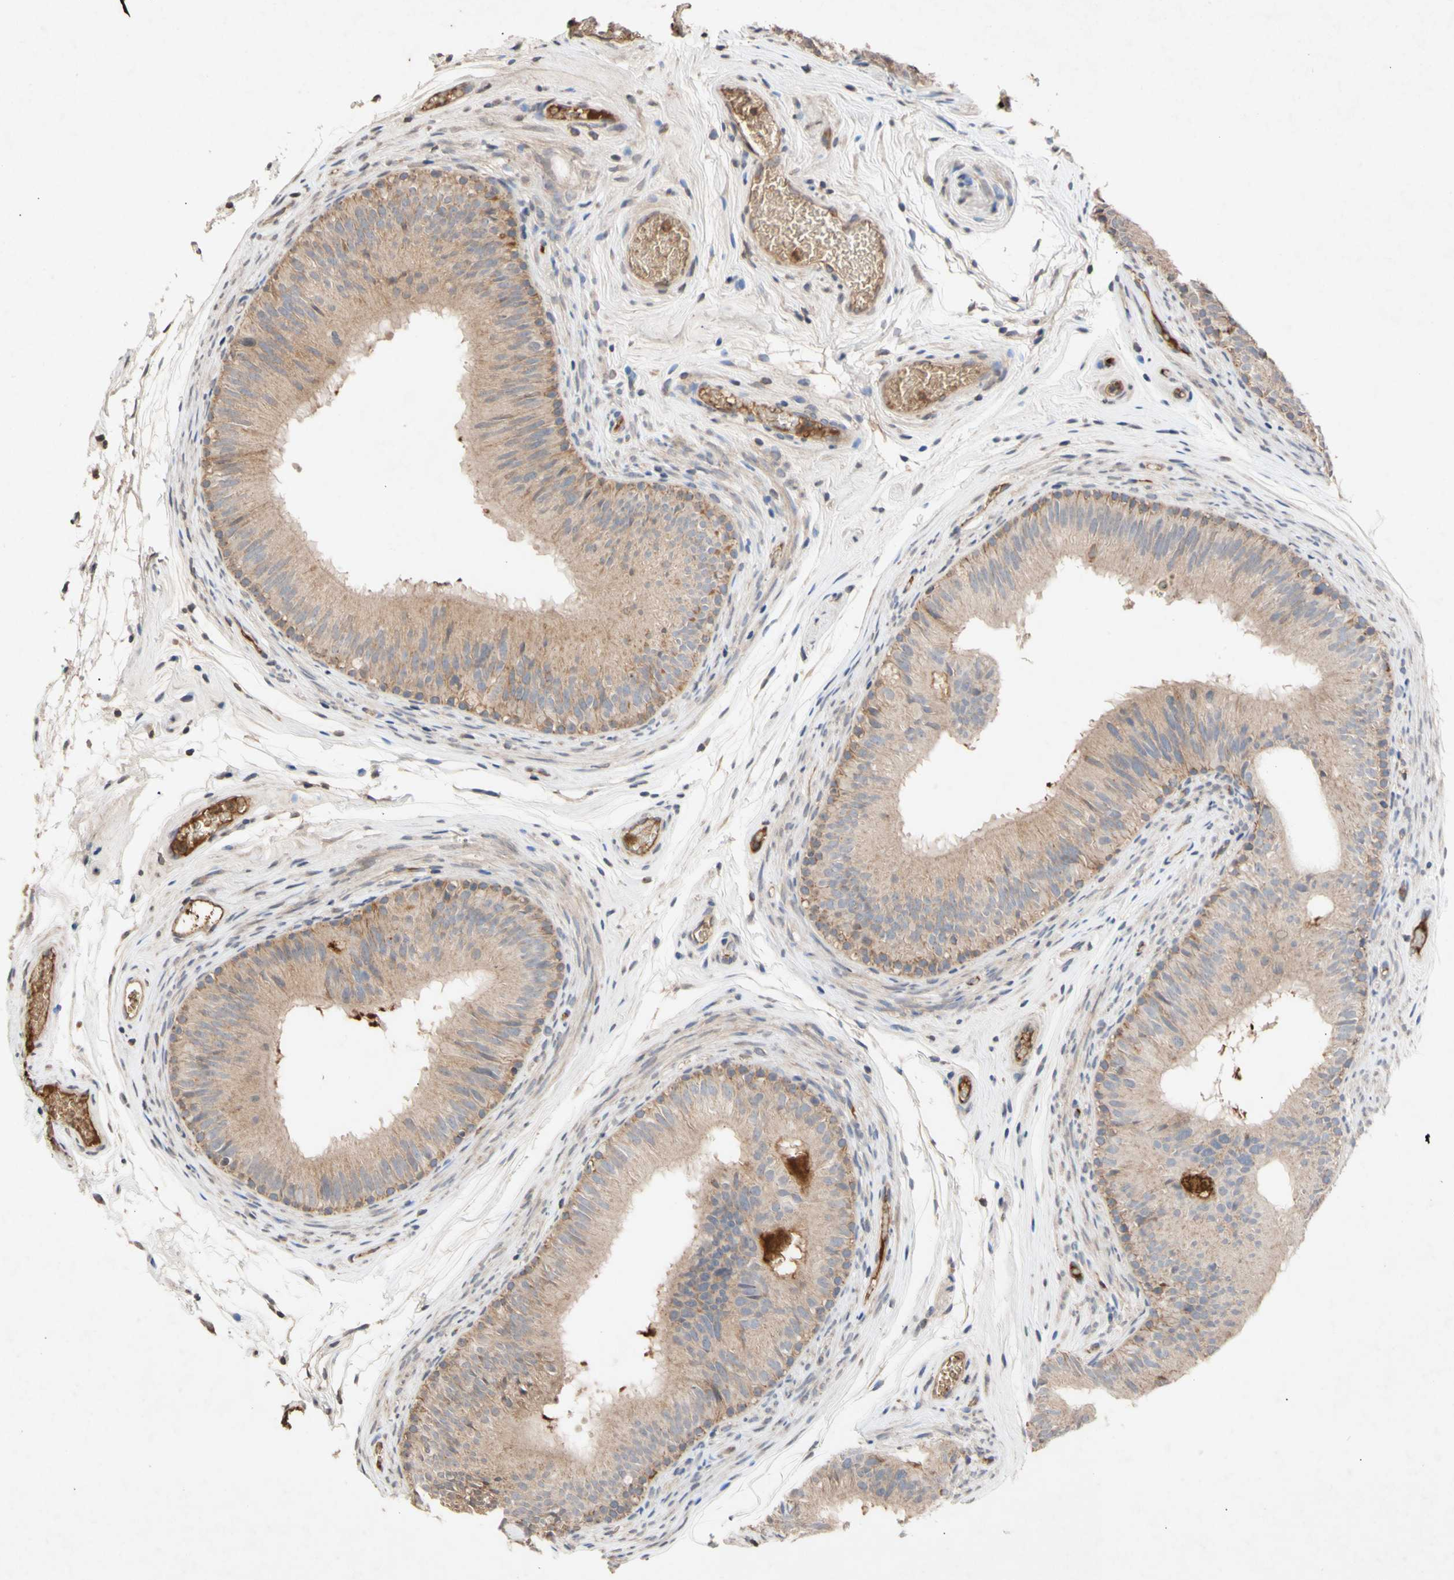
{"staining": {"intensity": "weak", "quantity": ">75%", "location": "cytoplasmic/membranous"}, "tissue": "epididymis", "cell_type": "Glandular cells", "image_type": "normal", "snomed": [{"axis": "morphology", "description": "Normal tissue, NOS"}, {"axis": "topography", "description": "Epididymis"}], "caption": "Immunohistochemical staining of benign epididymis demonstrates weak cytoplasmic/membranous protein staining in about >75% of glandular cells.", "gene": "NECTIN3", "patient": {"sex": "male", "age": 36}}